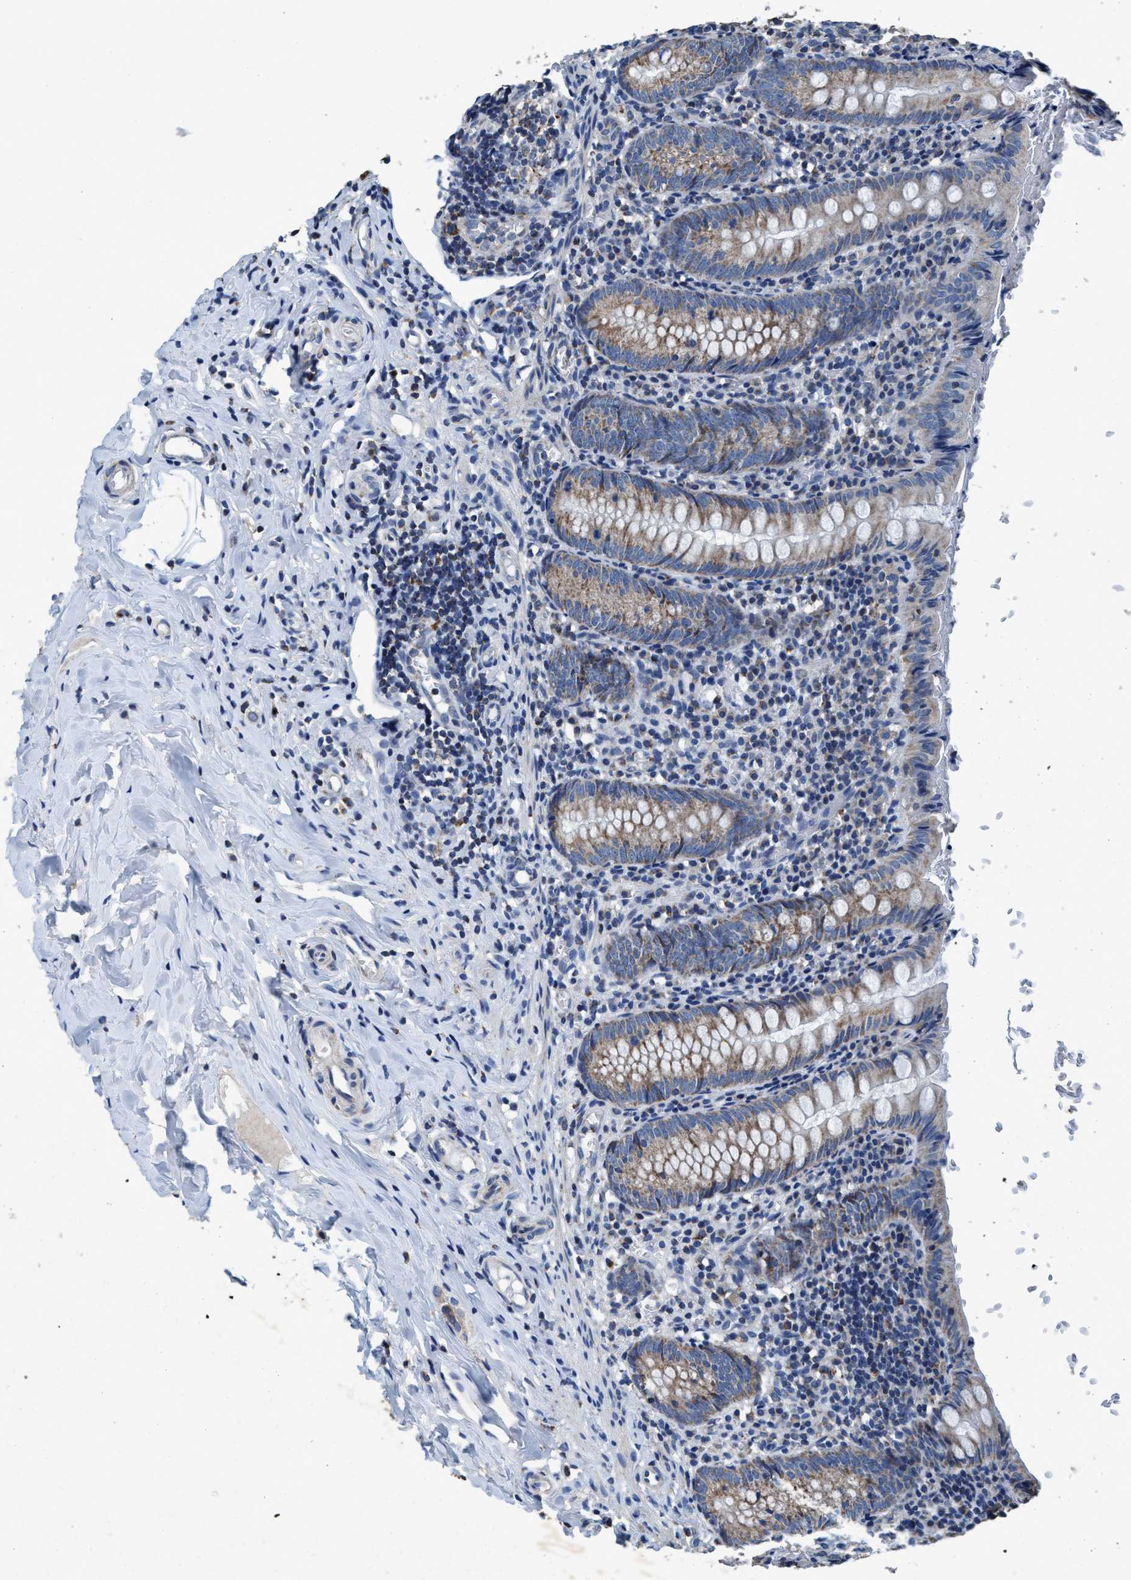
{"staining": {"intensity": "weak", "quantity": "25%-75%", "location": "cytoplasmic/membranous"}, "tissue": "appendix", "cell_type": "Glandular cells", "image_type": "normal", "snomed": [{"axis": "morphology", "description": "Normal tissue, NOS"}, {"axis": "topography", "description": "Appendix"}], "caption": "The photomicrograph displays immunohistochemical staining of normal appendix. There is weak cytoplasmic/membranous staining is present in about 25%-75% of glandular cells. Immunohistochemistry (ihc) stains the protein in brown and the nuclei are stained blue.", "gene": "ANKFN1", "patient": {"sex": "female", "age": 10}}